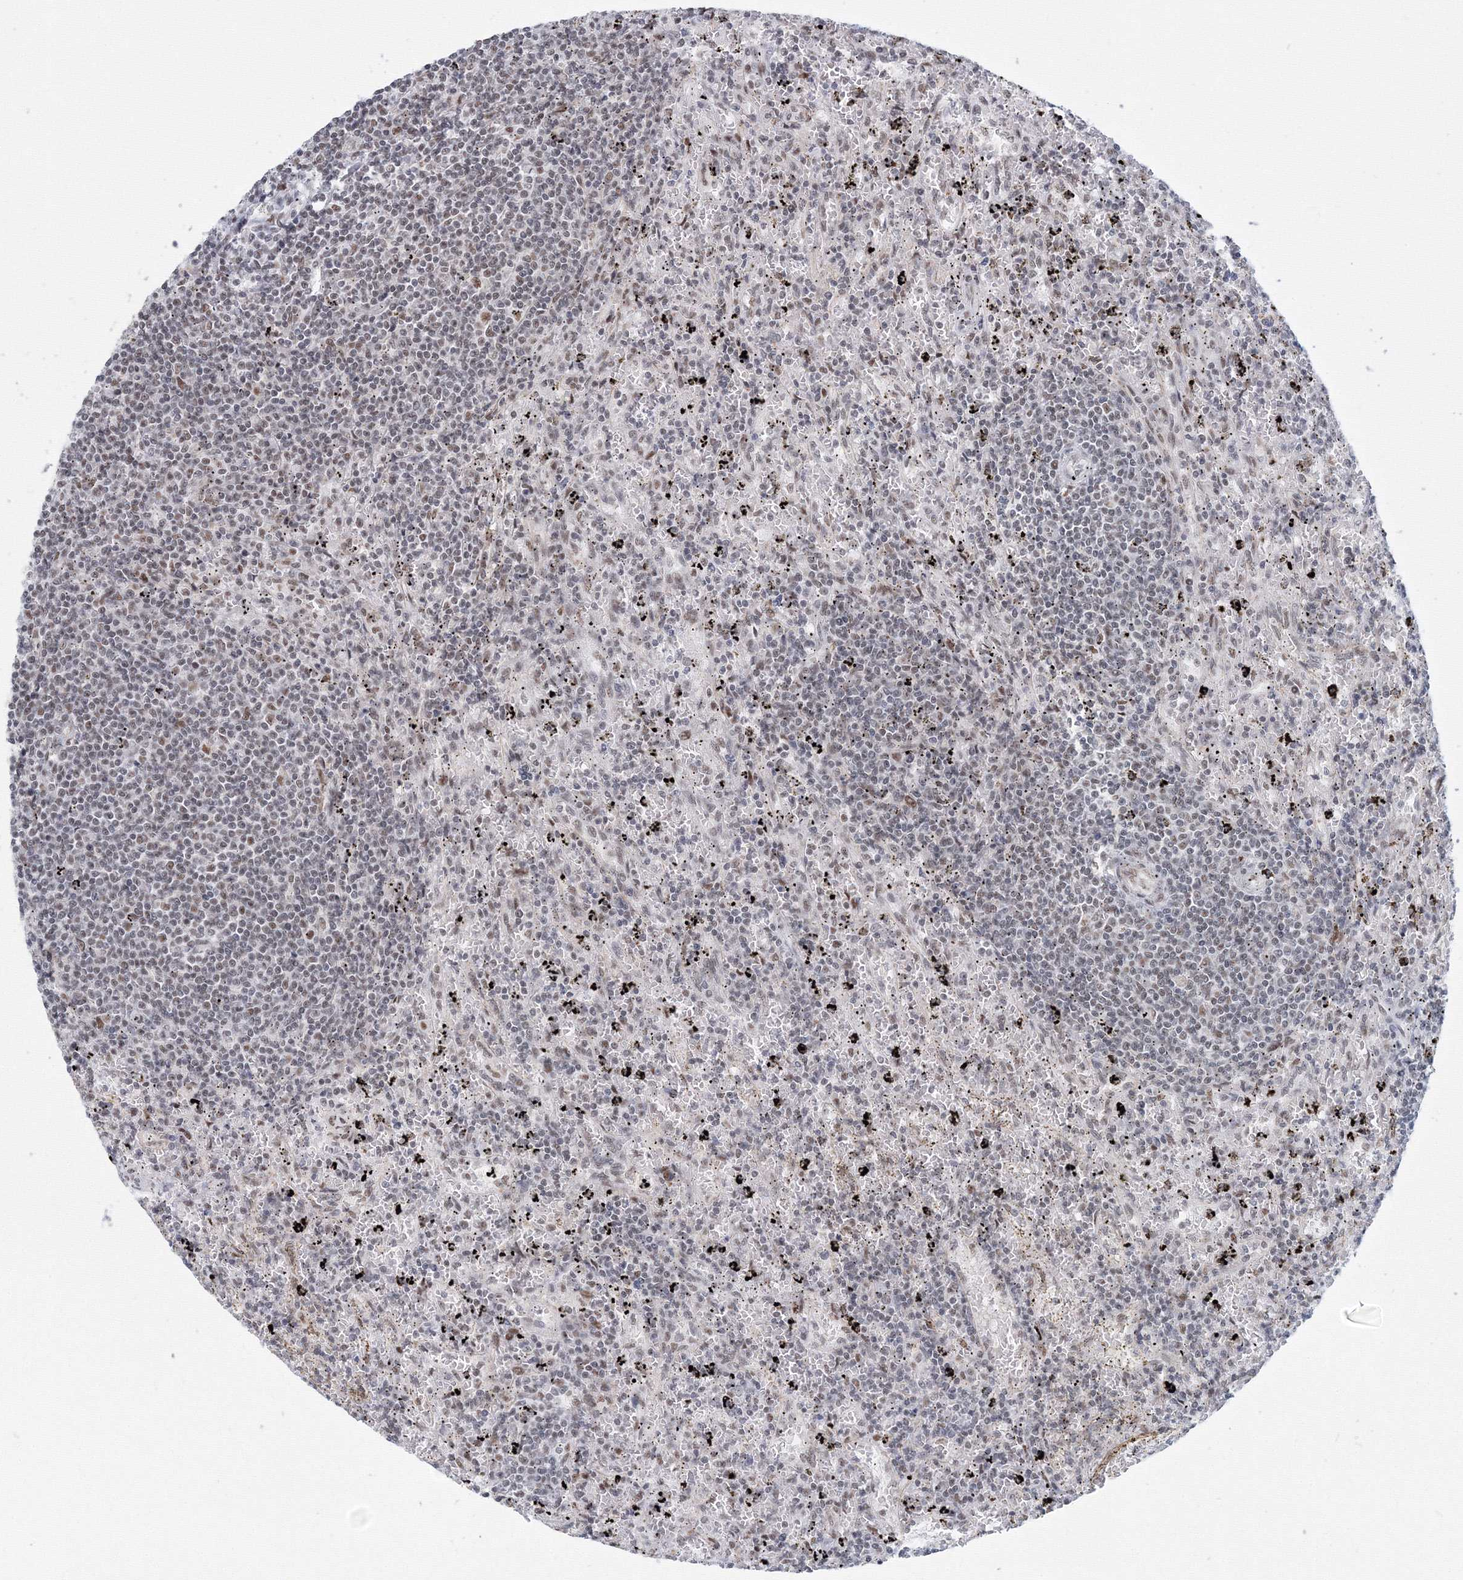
{"staining": {"intensity": "weak", "quantity": "25%-75%", "location": "nuclear"}, "tissue": "lymphoma", "cell_type": "Tumor cells", "image_type": "cancer", "snomed": [{"axis": "morphology", "description": "Malignant lymphoma, non-Hodgkin's type, Low grade"}, {"axis": "topography", "description": "Spleen"}], "caption": "There is low levels of weak nuclear staining in tumor cells of lymphoma, as demonstrated by immunohistochemical staining (brown color).", "gene": "SF3B6", "patient": {"sex": "male", "age": 76}}